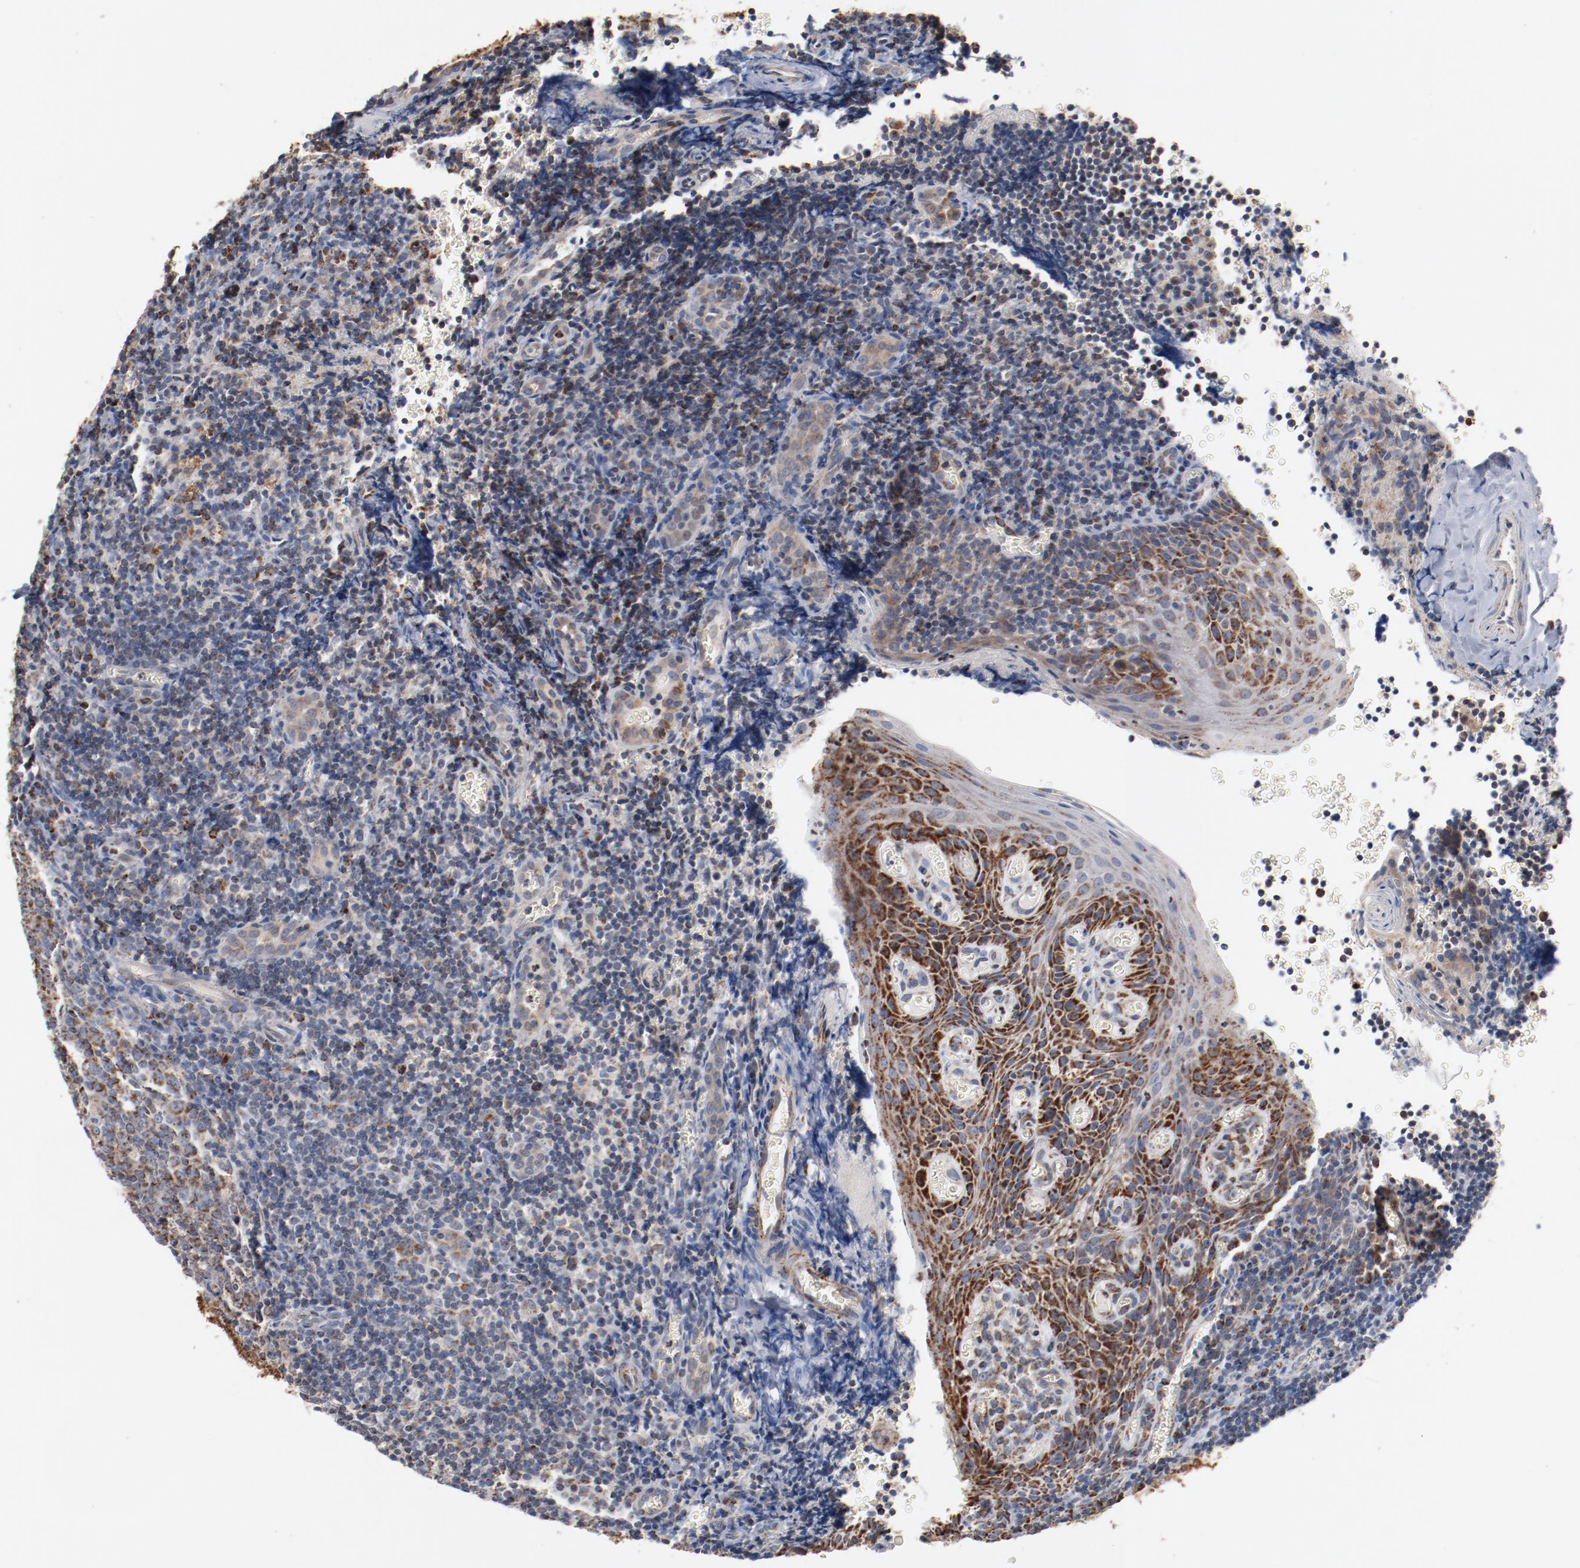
{"staining": {"intensity": "moderate", "quantity": ">75%", "location": "cytoplasmic/membranous"}, "tissue": "tonsil", "cell_type": "Germinal center cells", "image_type": "normal", "snomed": [{"axis": "morphology", "description": "Normal tissue, NOS"}, {"axis": "topography", "description": "Tonsil"}], "caption": "Germinal center cells demonstrate medium levels of moderate cytoplasmic/membranous positivity in about >75% of cells in benign tonsil.", "gene": "NDUFS4", "patient": {"sex": "male", "age": 20}}